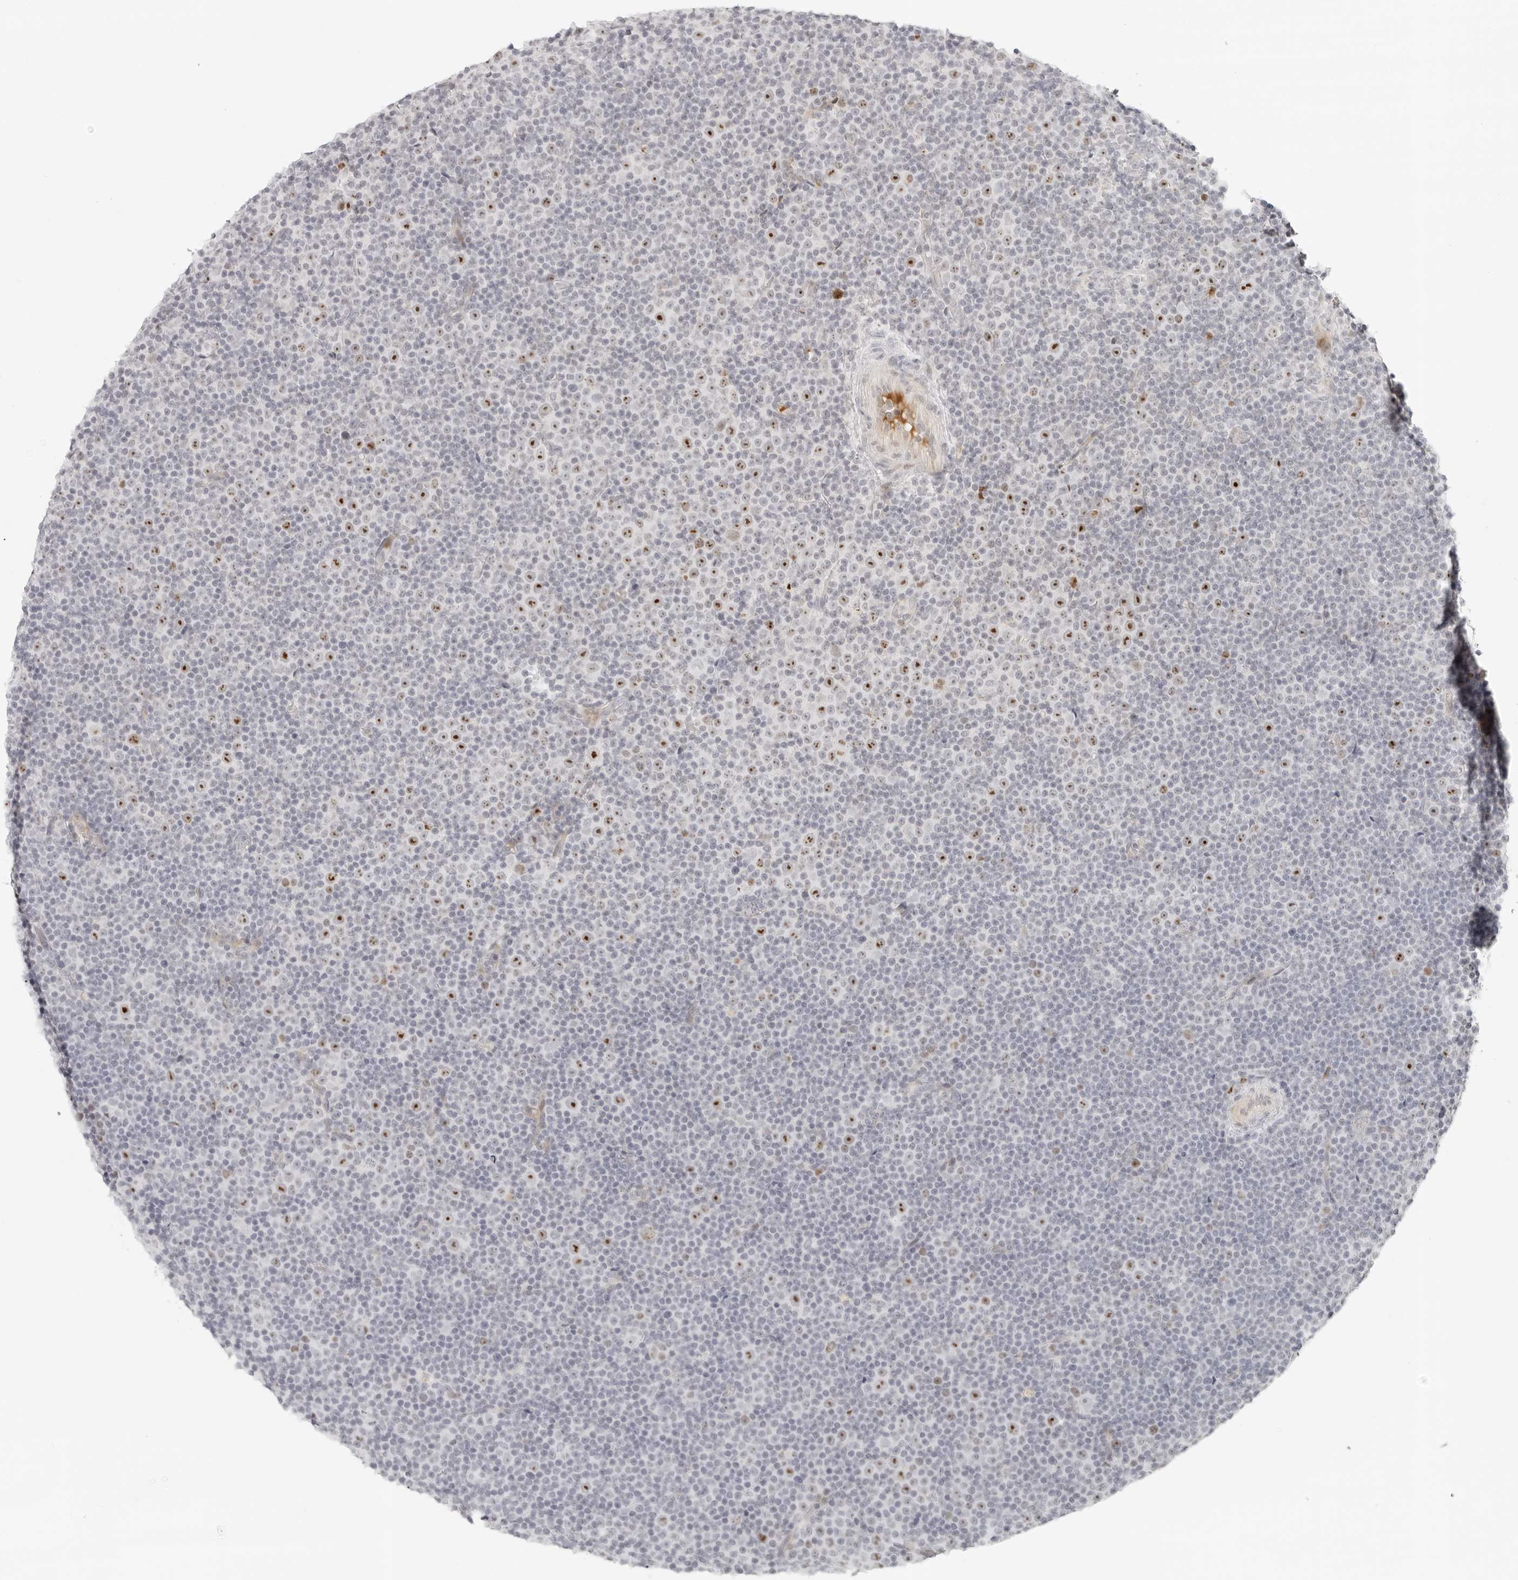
{"staining": {"intensity": "strong", "quantity": "<25%", "location": "nuclear"}, "tissue": "lymphoma", "cell_type": "Tumor cells", "image_type": "cancer", "snomed": [{"axis": "morphology", "description": "Malignant lymphoma, non-Hodgkin's type, Low grade"}, {"axis": "topography", "description": "Lymph node"}], "caption": "IHC histopathology image of human malignant lymphoma, non-Hodgkin's type (low-grade) stained for a protein (brown), which demonstrates medium levels of strong nuclear staining in about <25% of tumor cells.", "gene": "ZNF678", "patient": {"sex": "female", "age": 67}}